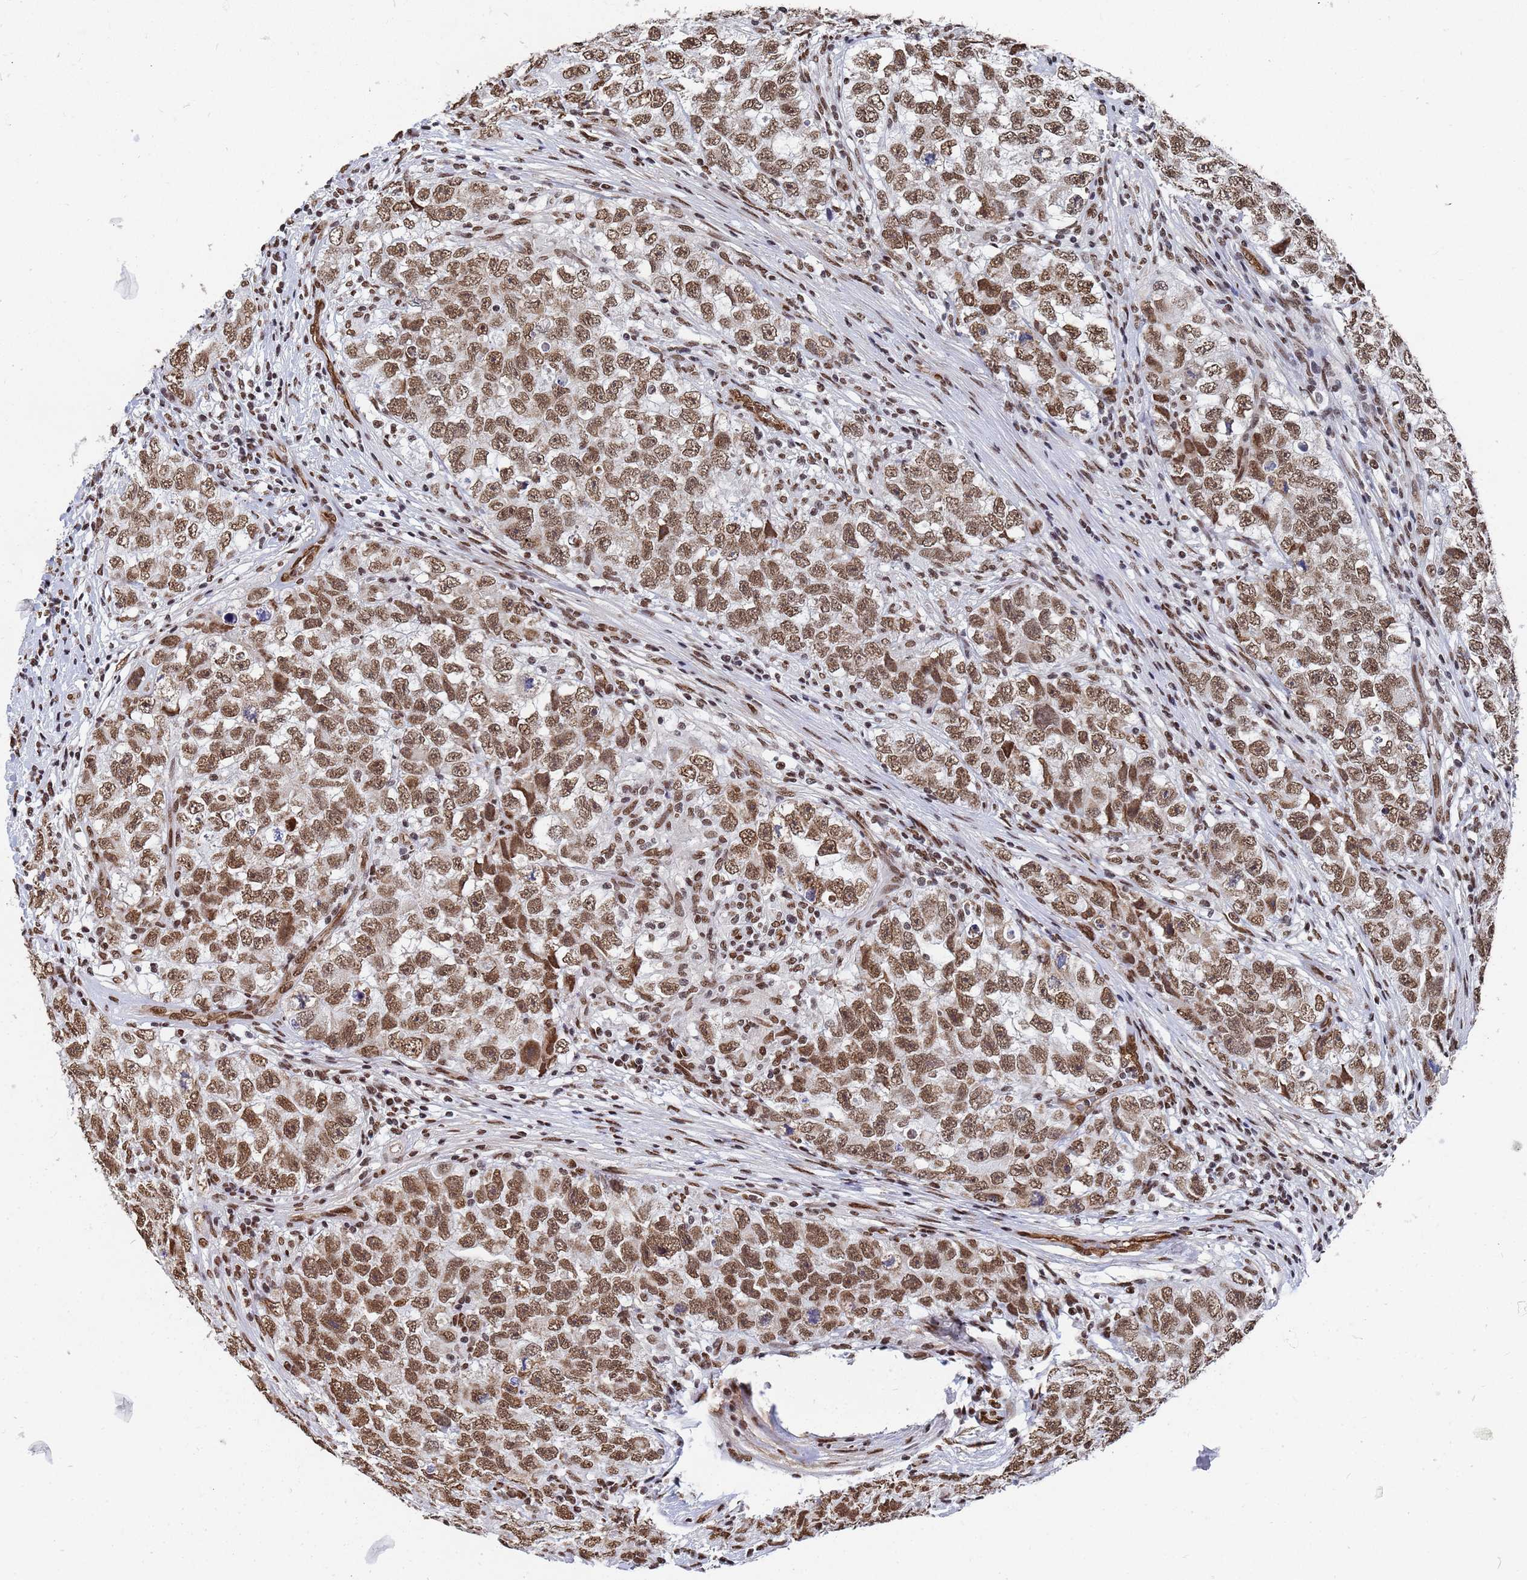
{"staining": {"intensity": "strong", "quantity": ">75%", "location": "nuclear"}, "tissue": "testis cancer", "cell_type": "Tumor cells", "image_type": "cancer", "snomed": [{"axis": "morphology", "description": "Seminoma, NOS"}, {"axis": "morphology", "description": "Carcinoma, Embryonal, NOS"}, {"axis": "topography", "description": "Testis"}], "caption": "The immunohistochemical stain highlights strong nuclear positivity in tumor cells of seminoma (testis) tissue. The staining is performed using DAB brown chromogen to label protein expression. The nuclei are counter-stained blue using hematoxylin.", "gene": "RAVER2", "patient": {"sex": "male", "age": 43}}